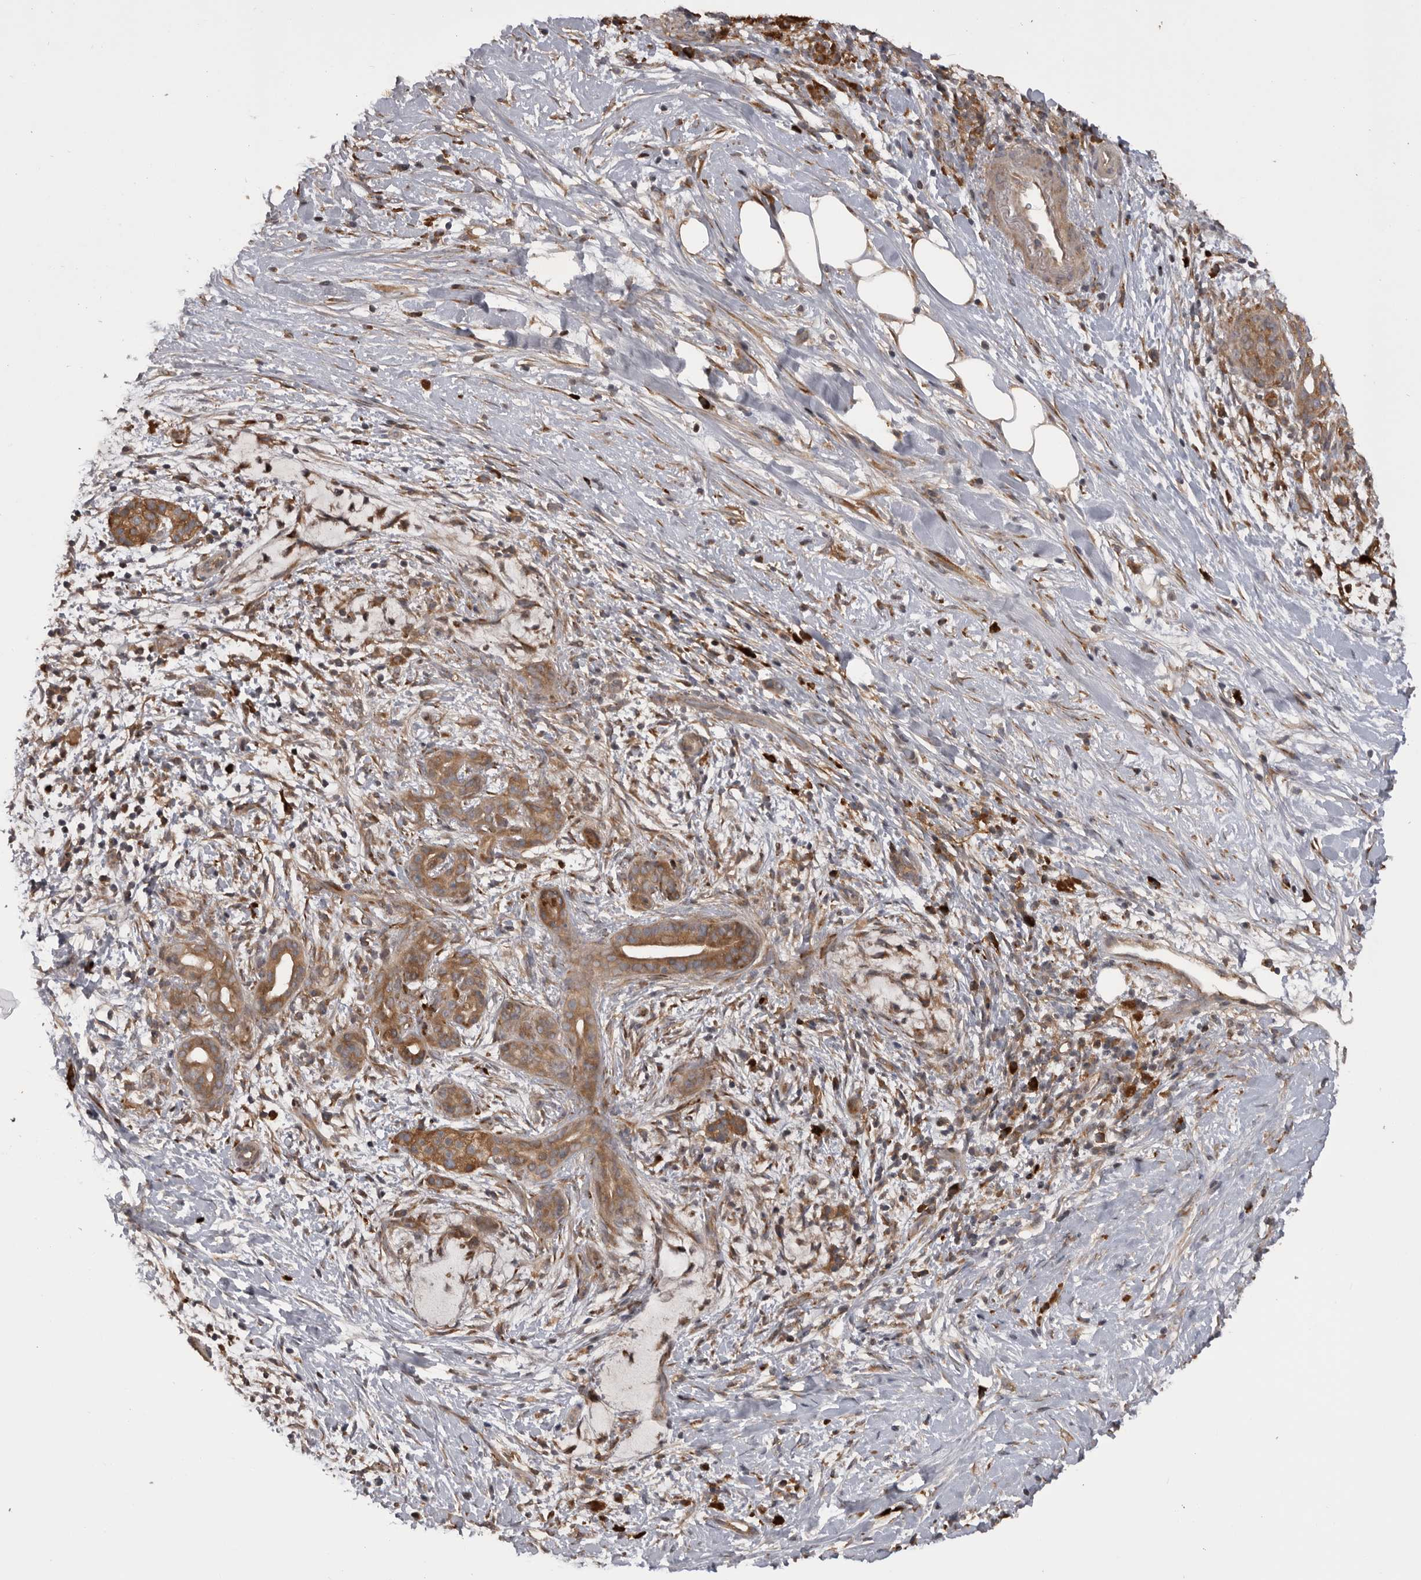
{"staining": {"intensity": "moderate", "quantity": ">75%", "location": "cytoplasmic/membranous"}, "tissue": "pancreatic cancer", "cell_type": "Tumor cells", "image_type": "cancer", "snomed": [{"axis": "morphology", "description": "Adenocarcinoma, NOS"}, {"axis": "topography", "description": "Pancreas"}], "caption": "Pancreatic cancer stained with a brown dye shows moderate cytoplasmic/membranous positive staining in approximately >75% of tumor cells.", "gene": "RAB3GAP2", "patient": {"sex": "male", "age": 58}}